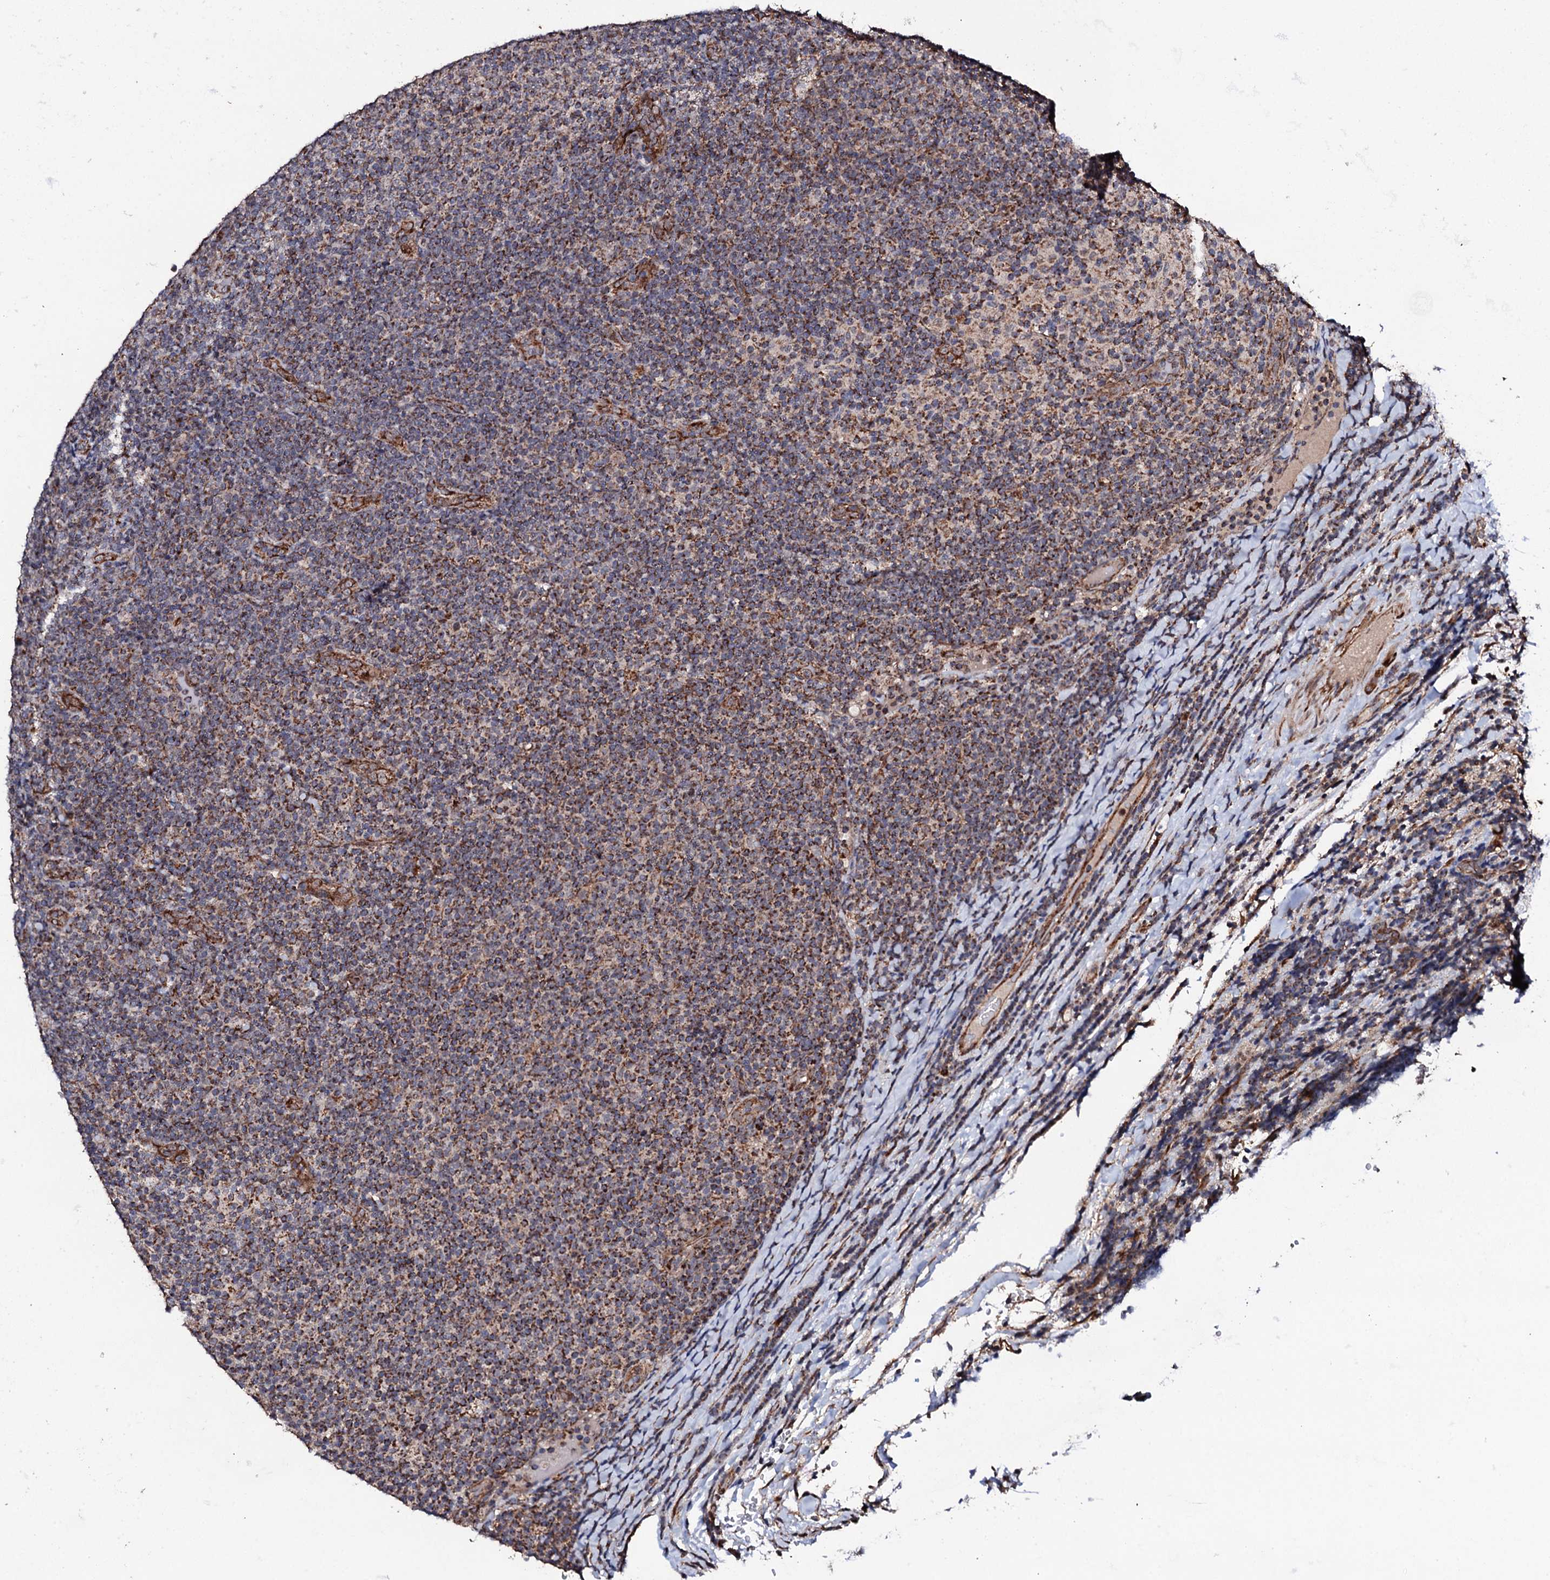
{"staining": {"intensity": "moderate", "quantity": ">75%", "location": "cytoplasmic/membranous"}, "tissue": "lymphoma", "cell_type": "Tumor cells", "image_type": "cancer", "snomed": [{"axis": "morphology", "description": "Malignant lymphoma, non-Hodgkin's type, Low grade"}, {"axis": "topography", "description": "Lymph node"}], "caption": "Protein staining of lymphoma tissue exhibits moderate cytoplasmic/membranous positivity in about >75% of tumor cells. The staining was performed using DAB (3,3'-diaminobenzidine), with brown indicating positive protein expression. Nuclei are stained blue with hematoxylin.", "gene": "MTIF3", "patient": {"sex": "male", "age": 66}}